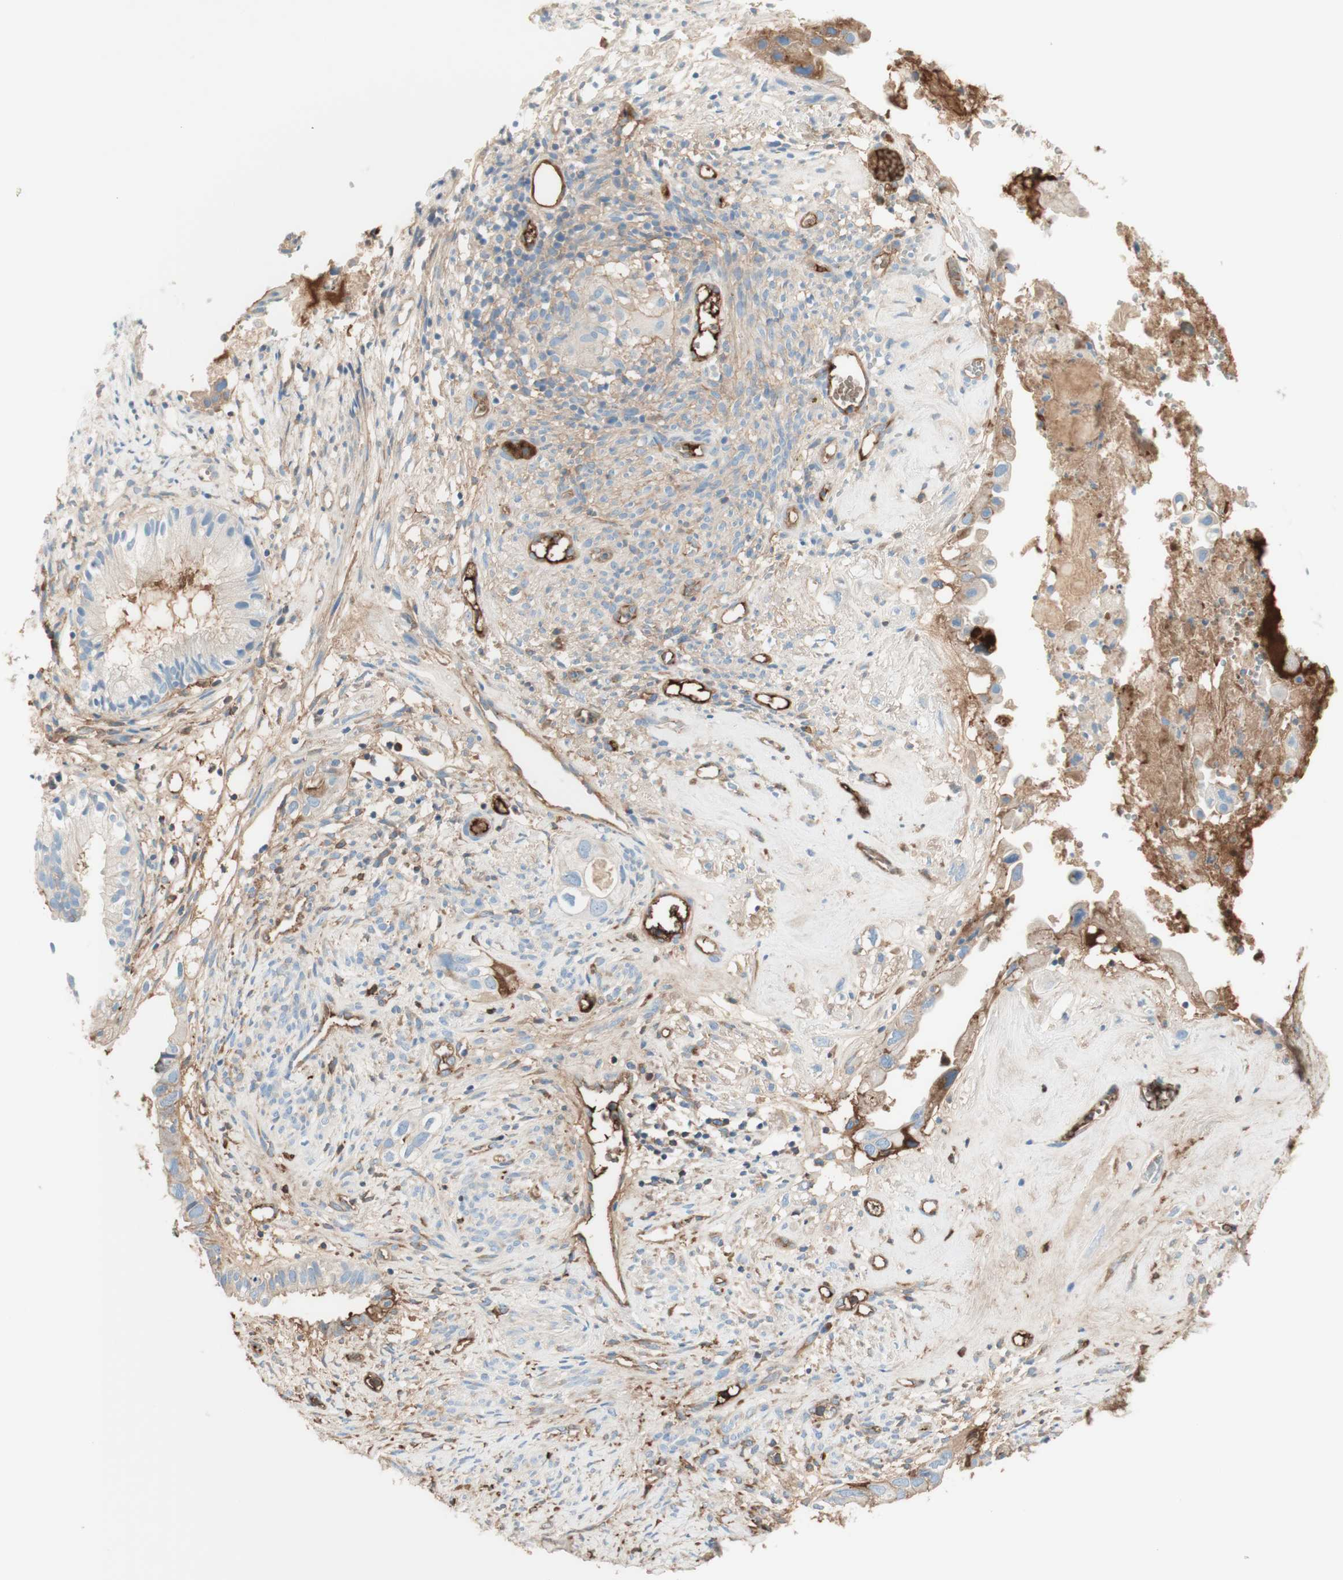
{"staining": {"intensity": "weak", "quantity": "25%-75%", "location": "cytoplasmic/membranous"}, "tissue": "cervical cancer", "cell_type": "Tumor cells", "image_type": "cancer", "snomed": [{"axis": "morphology", "description": "Normal tissue, NOS"}, {"axis": "morphology", "description": "Adenocarcinoma, NOS"}, {"axis": "topography", "description": "Cervix"}, {"axis": "topography", "description": "Endometrium"}], "caption": "This is an image of immunohistochemistry (IHC) staining of adenocarcinoma (cervical), which shows weak staining in the cytoplasmic/membranous of tumor cells.", "gene": "KNG1", "patient": {"sex": "female", "age": 86}}